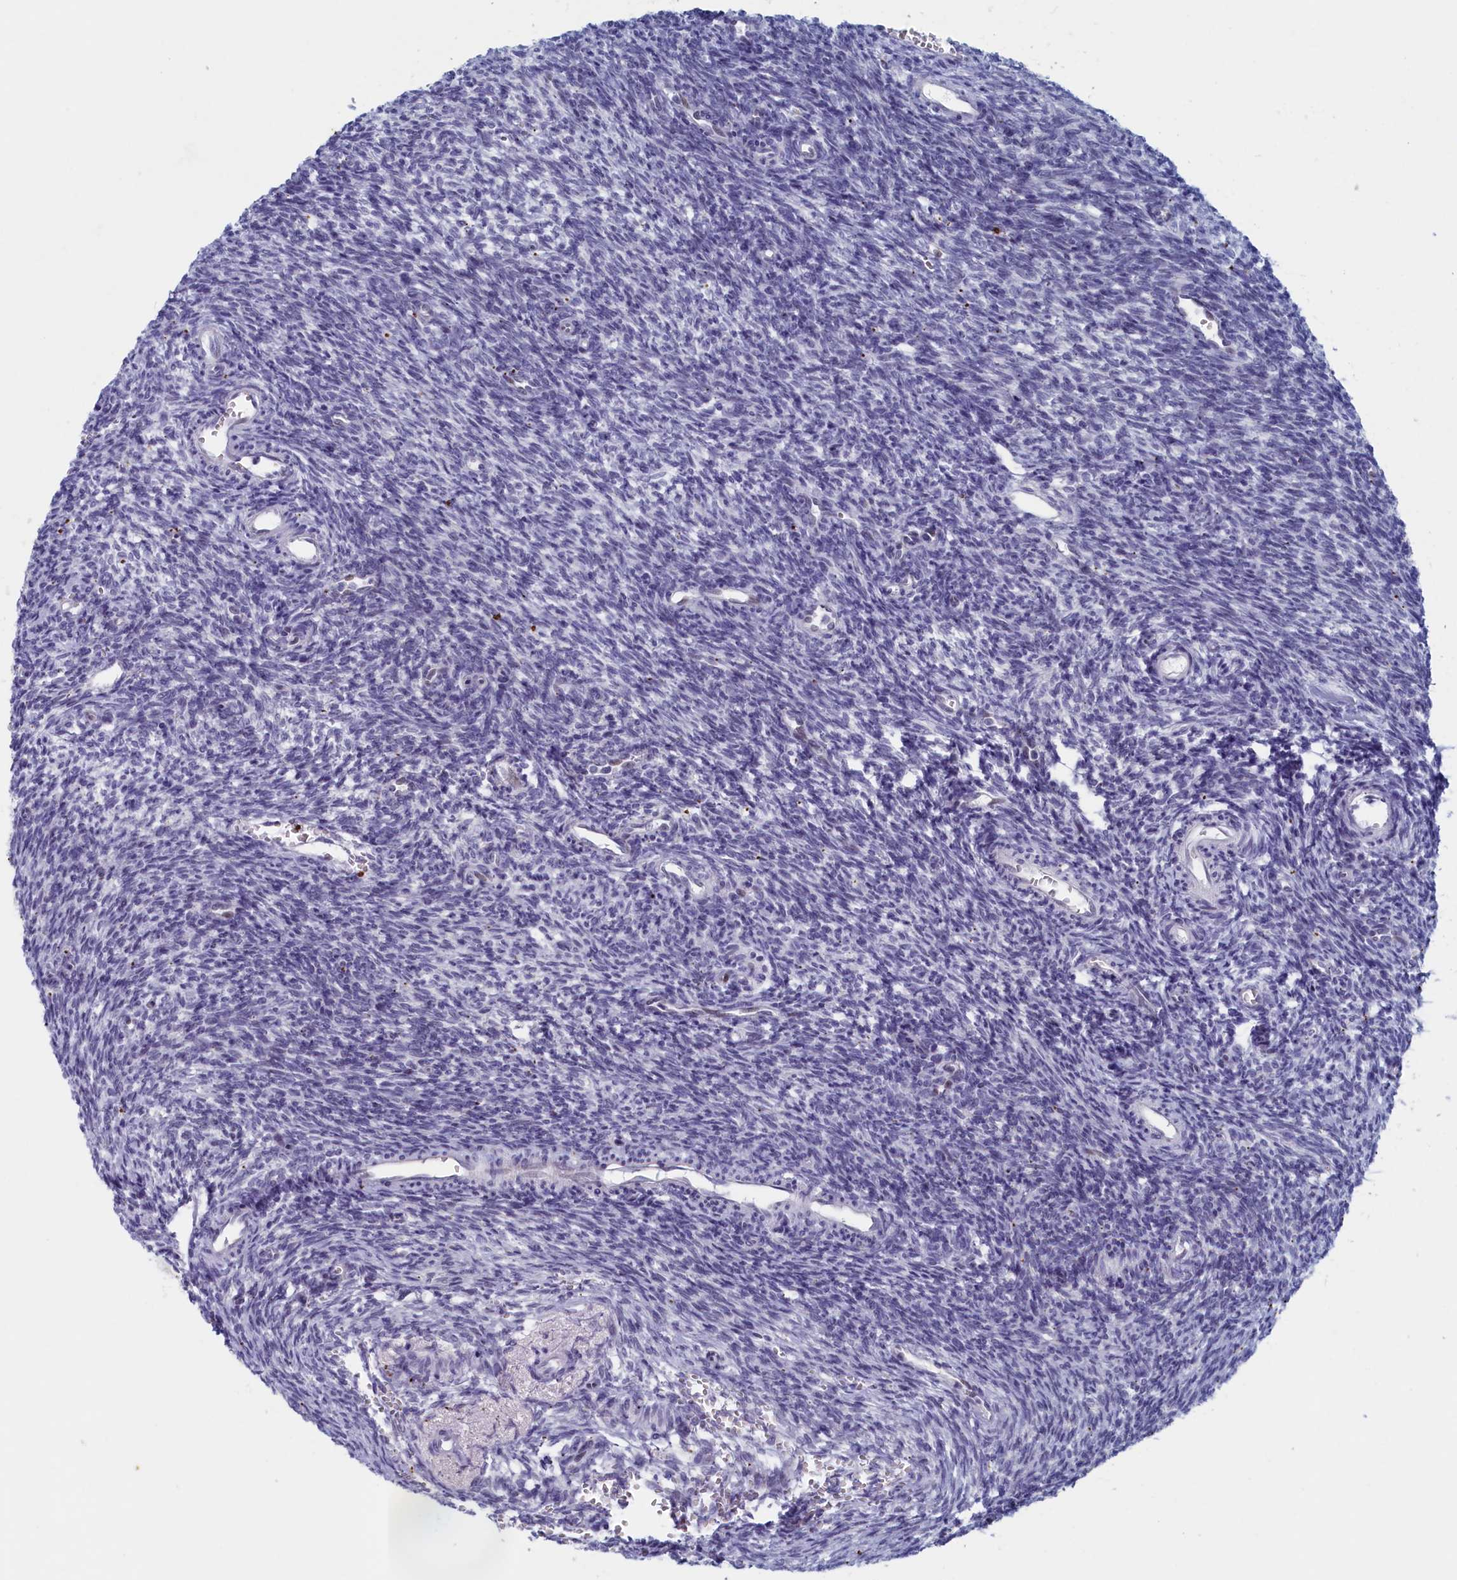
{"staining": {"intensity": "negative", "quantity": "none", "location": "none"}, "tissue": "ovary", "cell_type": "Ovarian stroma cells", "image_type": "normal", "snomed": [{"axis": "morphology", "description": "Normal tissue, NOS"}, {"axis": "topography", "description": "Ovary"}], "caption": "Immunohistochemistry (IHC) of benign human ovary reveals no expression in ovarian stroma cells.", "gene": "WDR76", "patient": {"sex": "female", "age": 39}}